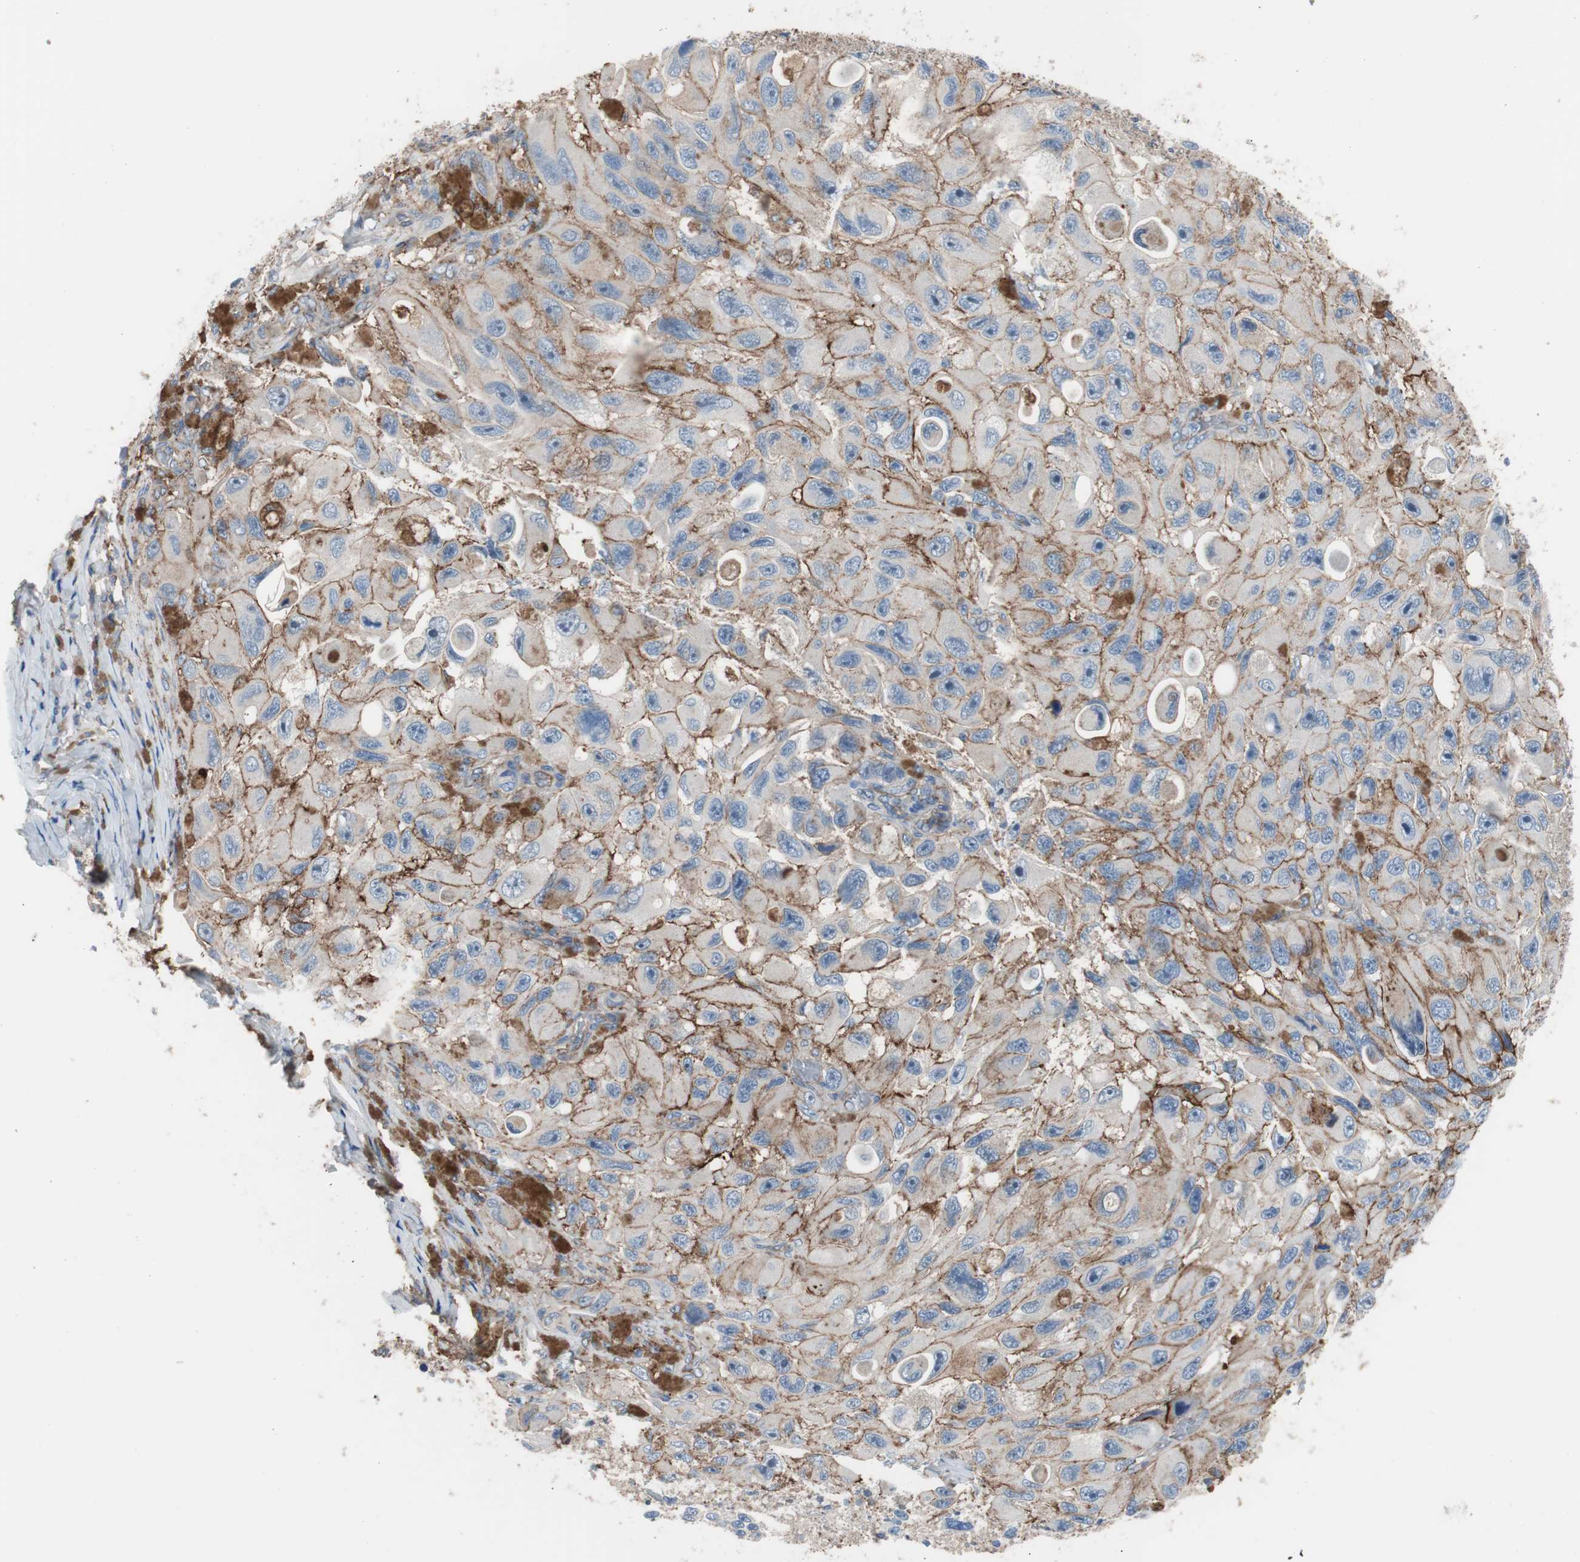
{"staining": {"intensity": "strong", "quantity": "25%-75%", "location": "cytoplasmic/membranous"}, "tissue": "melanoma", "cell_type": "Tumor cells", "image_type": "cancer", "snomed": [{"axis": "morphology", "description": "Malignant melanoma, NOS"}, {"axis": "topography", "description": "Skin"}], "caption": "An image of malignant melanoma stained for a protein exhibits strong cytoplasmic/membranous brown staining in tumor cells. (Brightfield microscopy of DAB IHC at high magnification).", "gene": "CD81", "patient": {"sex": "female", "age": 73}}